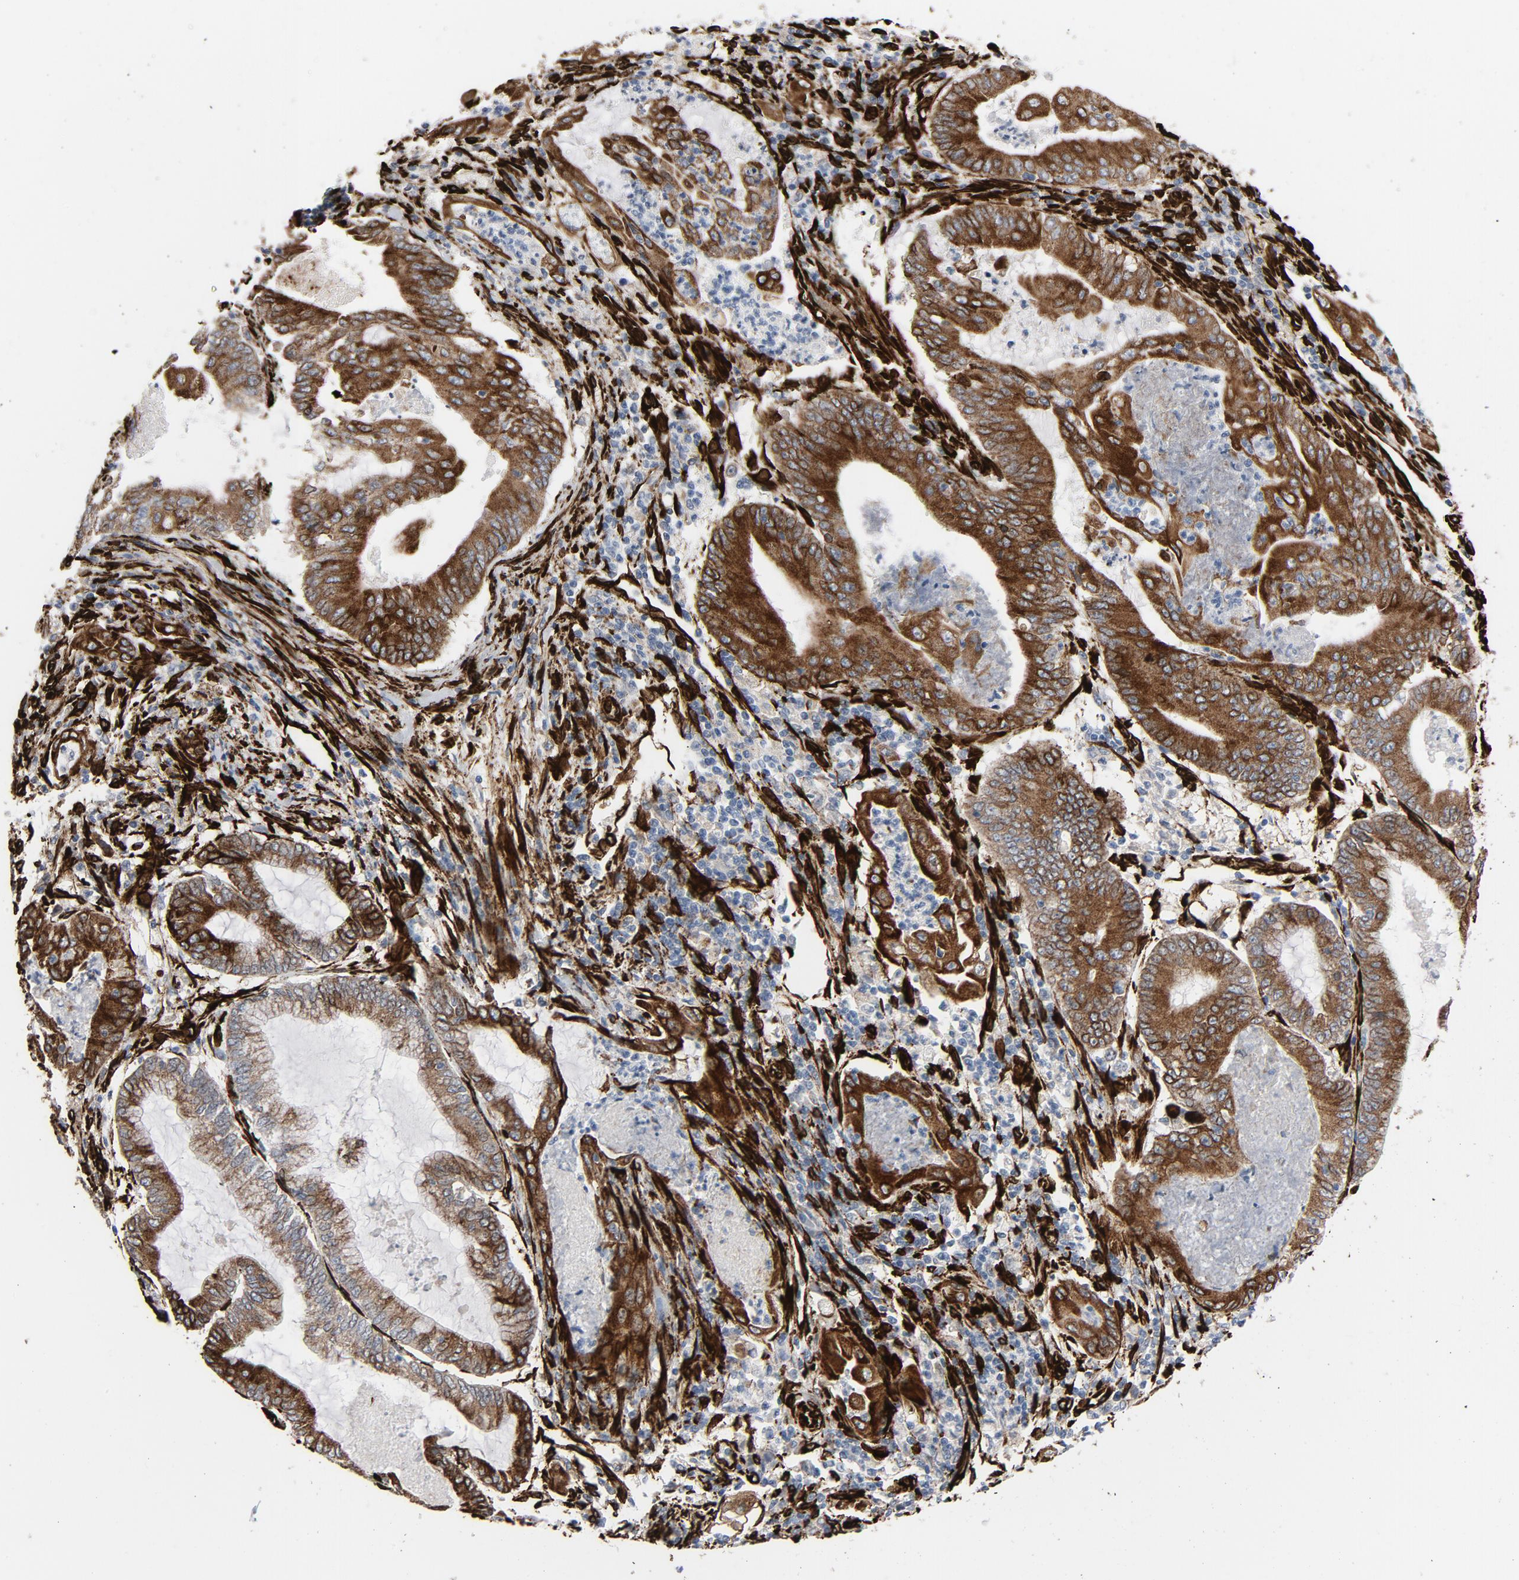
{"staining": {"intensity": "strong", "quantity": ">75%", "location": "cytoplasmic/membranous"}, "tissue": "endometrial cancer", "cell_type": "Tumor cells", "image_type": "cancer", "snomed": [{"axis": "morphology", "description": "Adenocarcinoma, NOS"}, {"axis": "topography", "description": "Endometrium"}], "caption": "Immunohistochemistry micrograph of human endometrial adenocarcinoma stained for a protein (brown), which exhibits high levels of strong cytoplasmic/membranous positivity in approximately >75% of tumor cells.", "gene": "SERPINH1", "patient": {"sex": "female", "age": 42}}